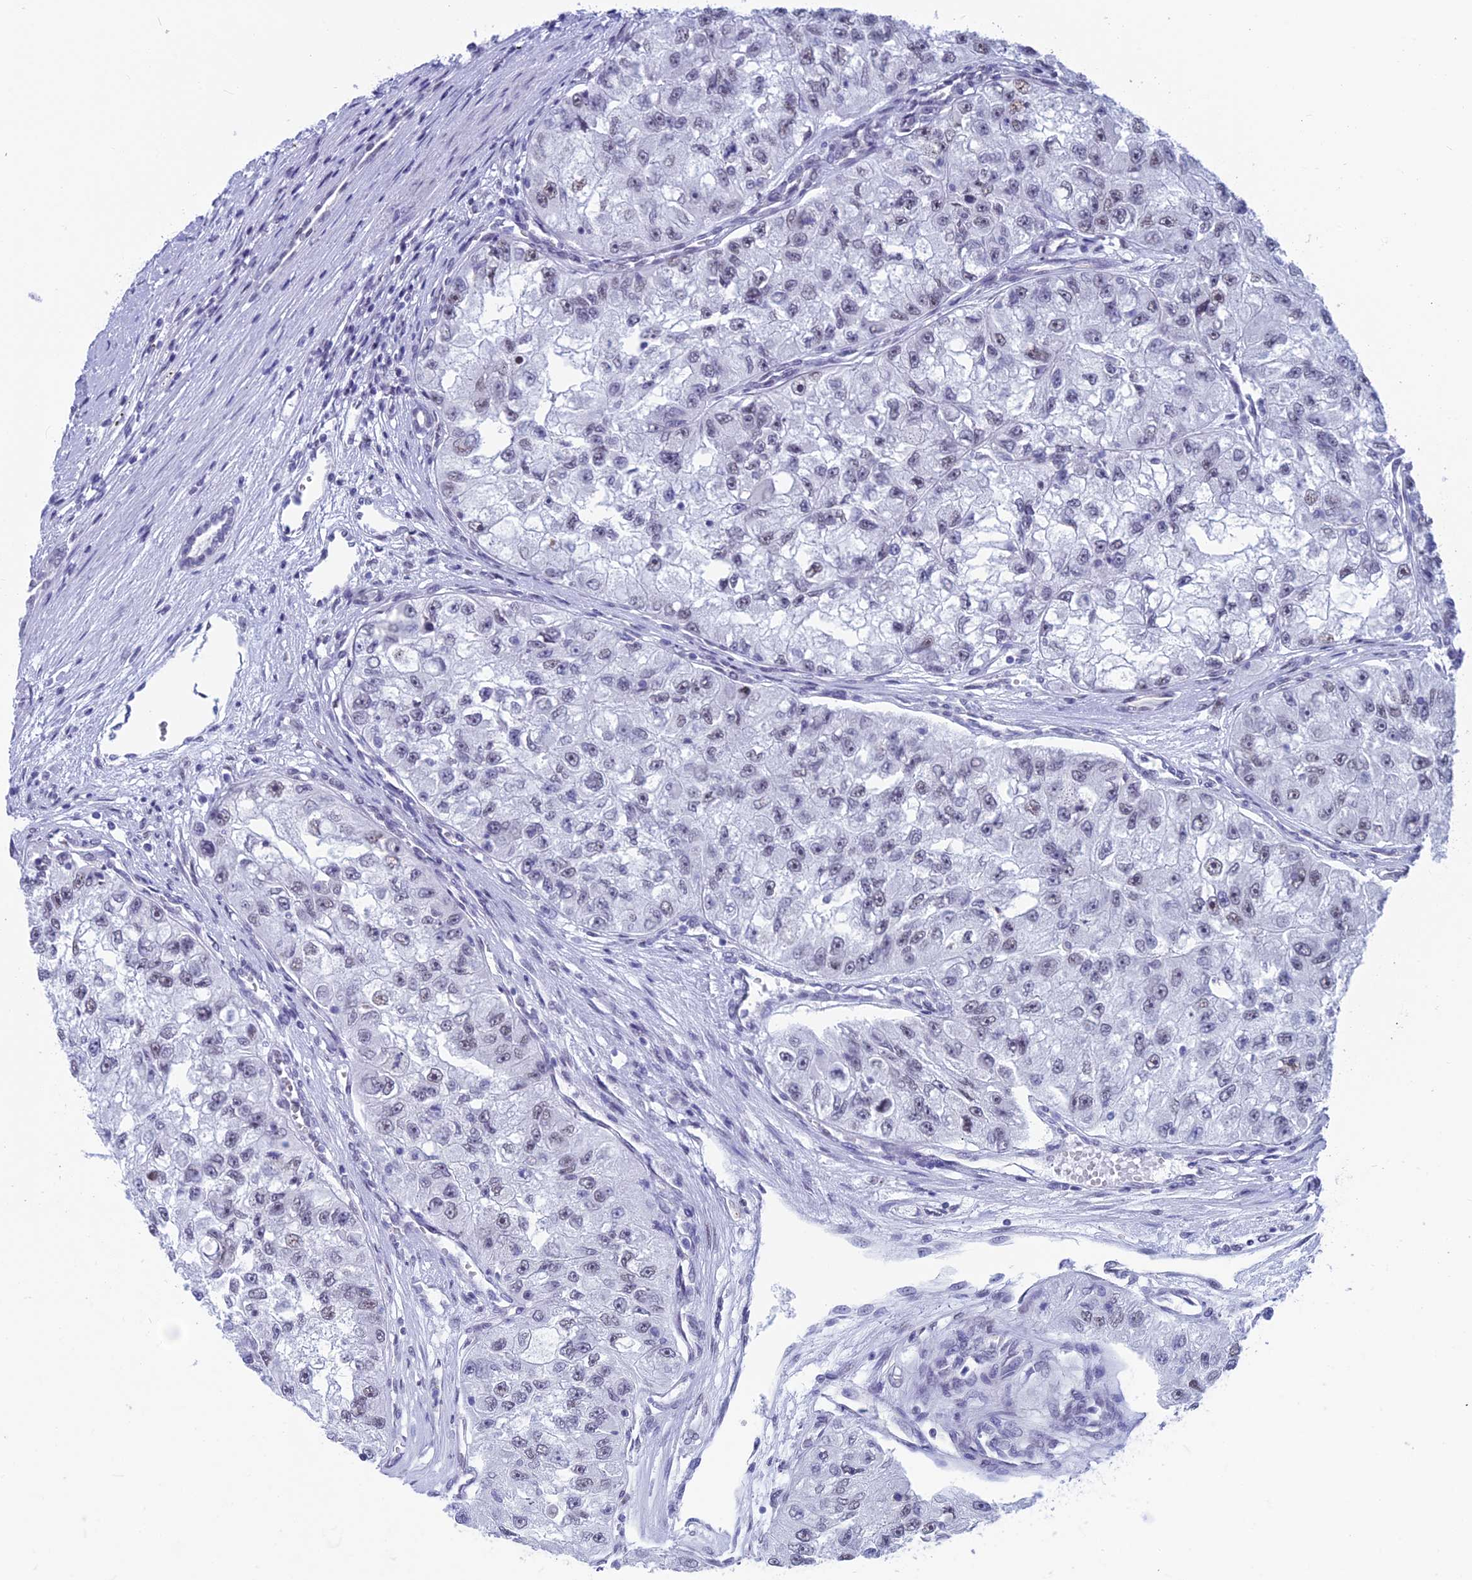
{"staining": {"intensity": "weak", "quantity": "<25%", "location": "nuclear"}, "tissue": "renal cancer", "cell_type": "Tumor cells", "image_type": "cancer", "snomed": [{"axis": "morphology", "description": "Adenocarcinoma, NOS"}, {"axis": "topography", "description": "Kidney"}], "caption": "Adenocarcinoma (renal) was stained to show a protein in brown. There is no significant expression in tumor cells. (DAB immunohistochemistry visualized using brightfield microscopy, high magnification).", "gene": "SRSF5", "patient": {"sex": "male", "age": 63}}